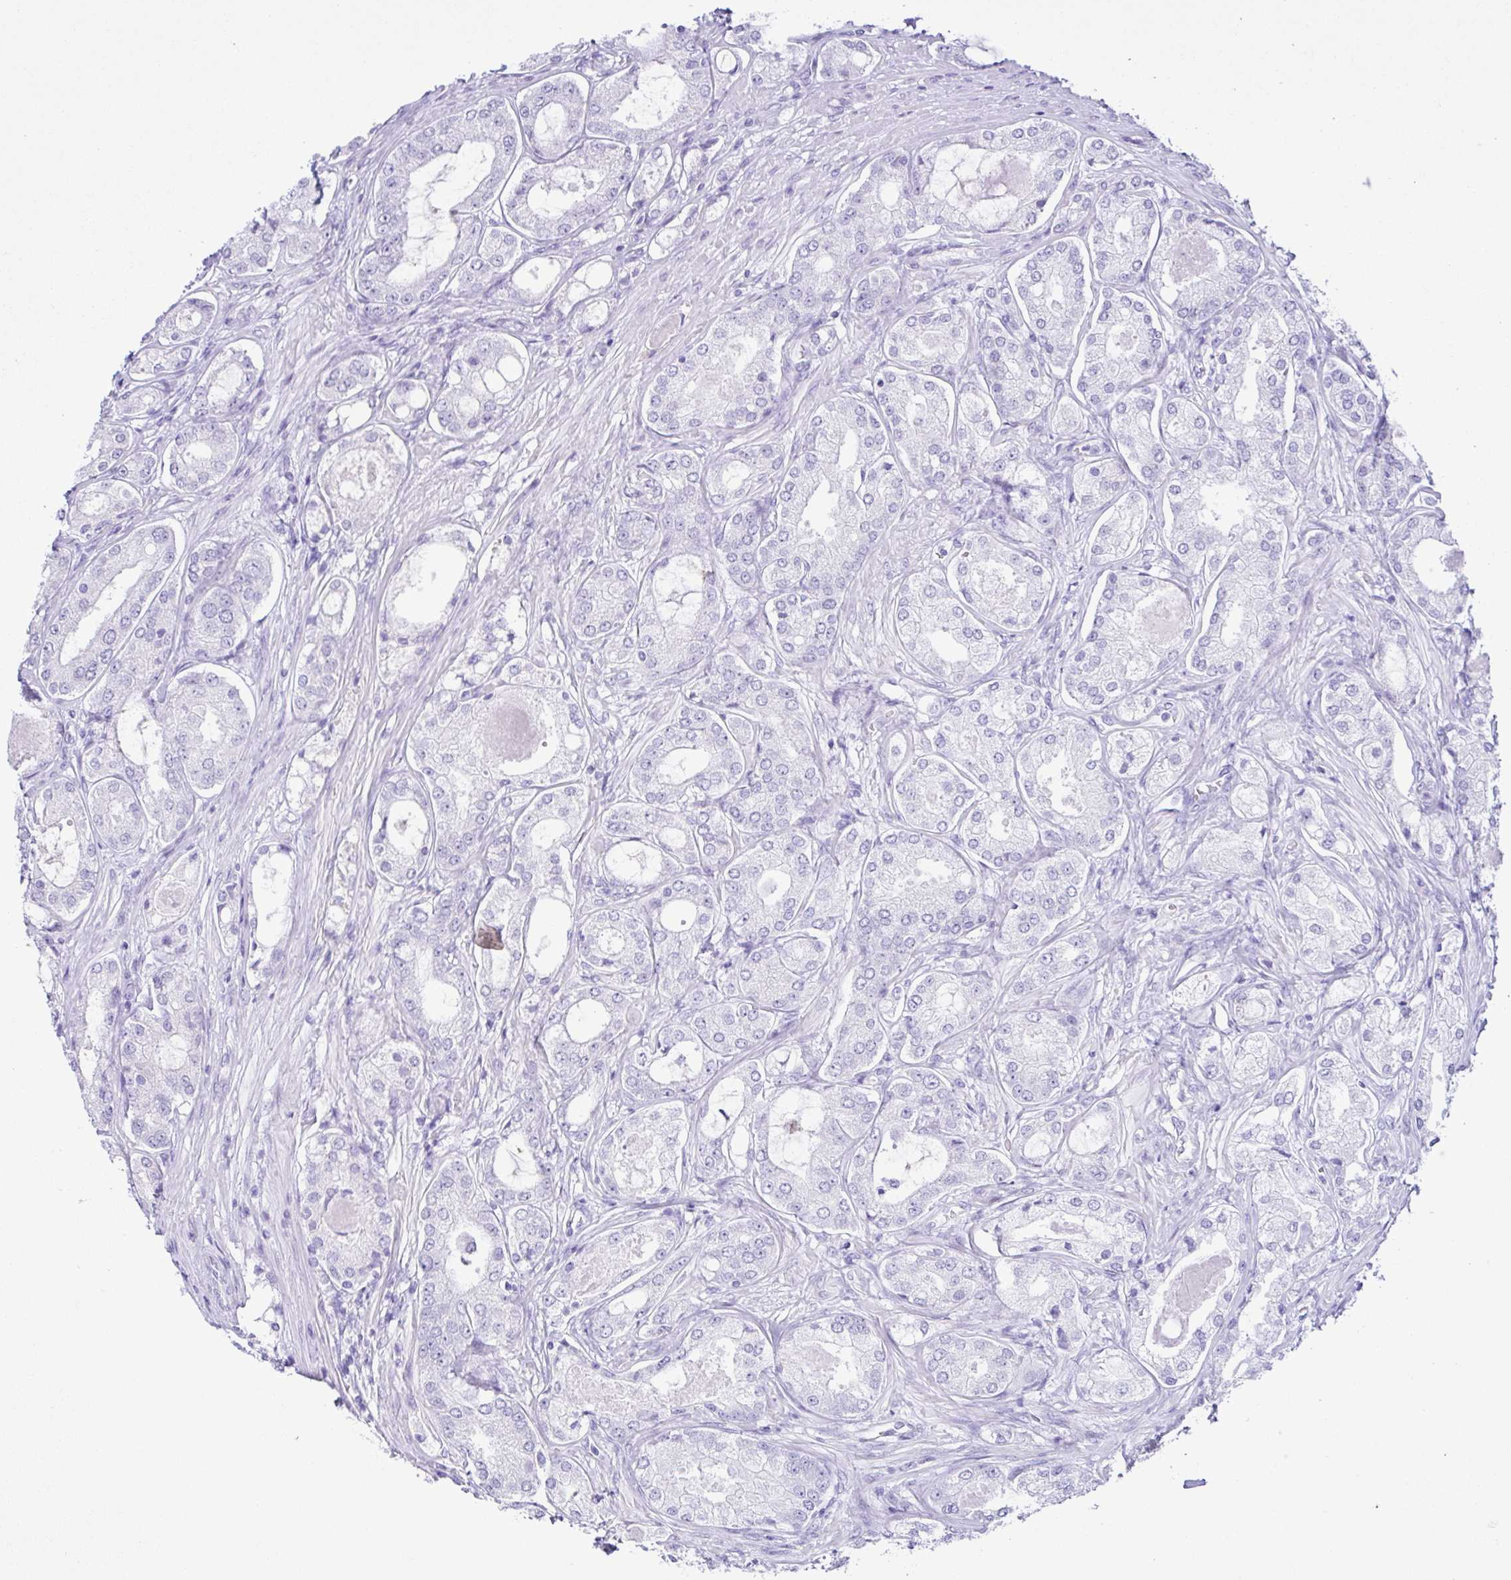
{"staining": {"intensity": "negative", "quantity": "none", "location": "none"}, "tissue": "prostate cancer", "cell_type": "Tumor cells", "image_type": "cancer", "snomed": [{"axis": "morphology", "description": "Adenocarcinoma, Low grade"}, {"axis": "topography", "description": "Prostate"}], "caption": "The image shows no staining of tumor cells in prostate cancer.", "gene": "PIGF", "patient": {"sex": "male", "age": 68}}